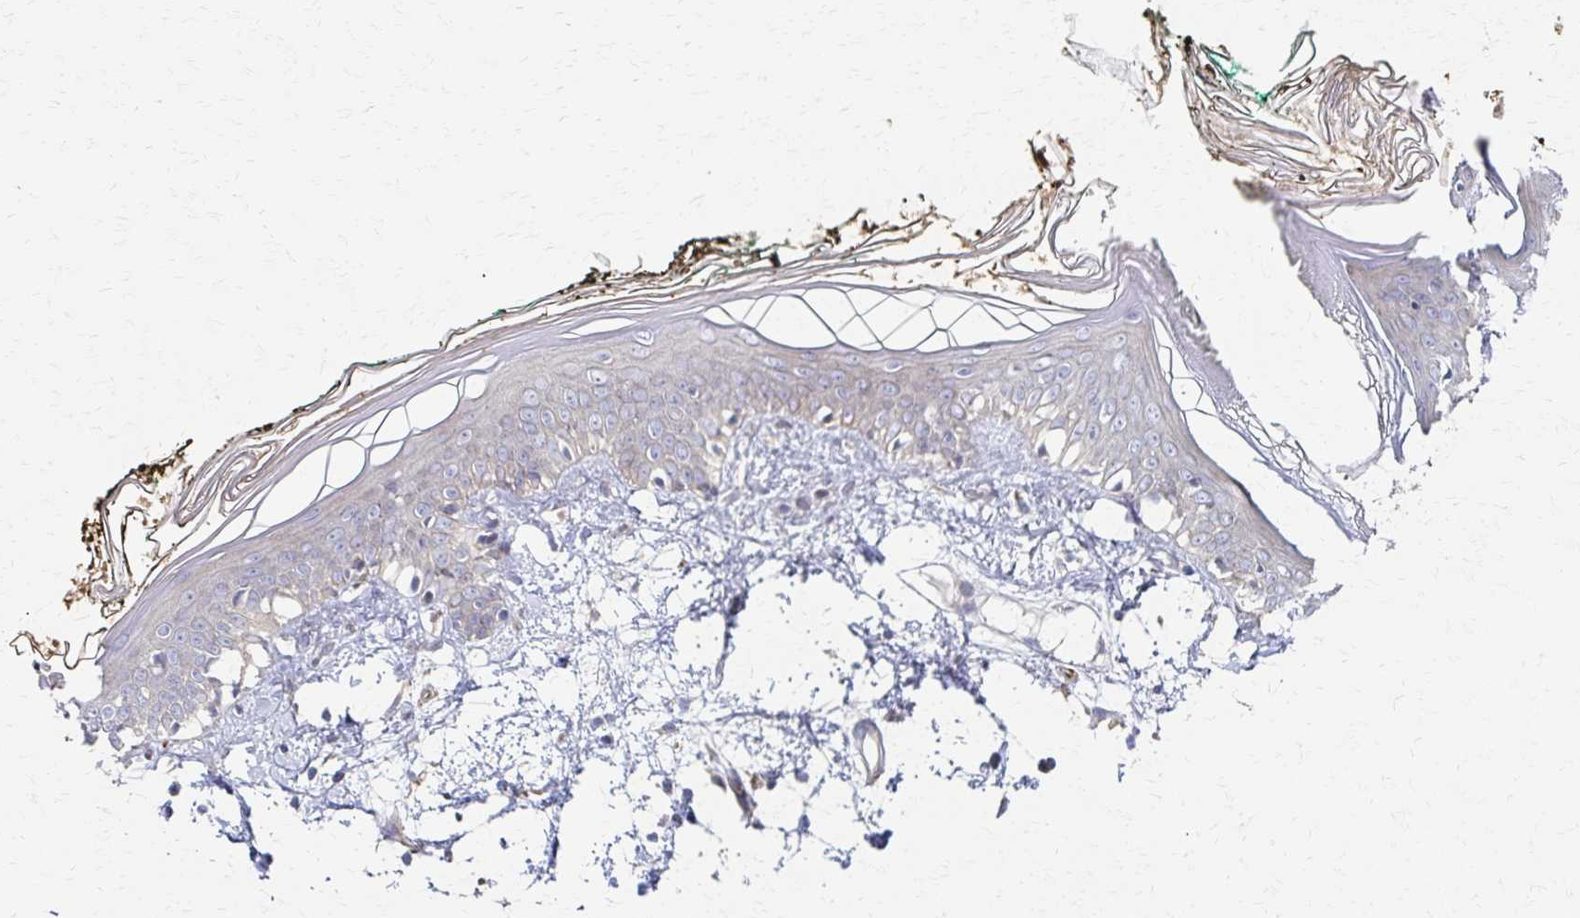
{"staining": {"intensity": "negative", "quantity": "none", "location": "none"}, "tissue": "skin", "cell_type": "Fibroblasts", "image_type": "normal", "snomed": [{"axis": "morphology", "description": "Normal tissue, NOS"}, {"axis": "topography", "description": "Skin"}], "caption": "The histopathology image reveals no significant expression in fibroblasts of skin.", "gene": "SKA2", "patient": {"sex": "female", "age": 34}}